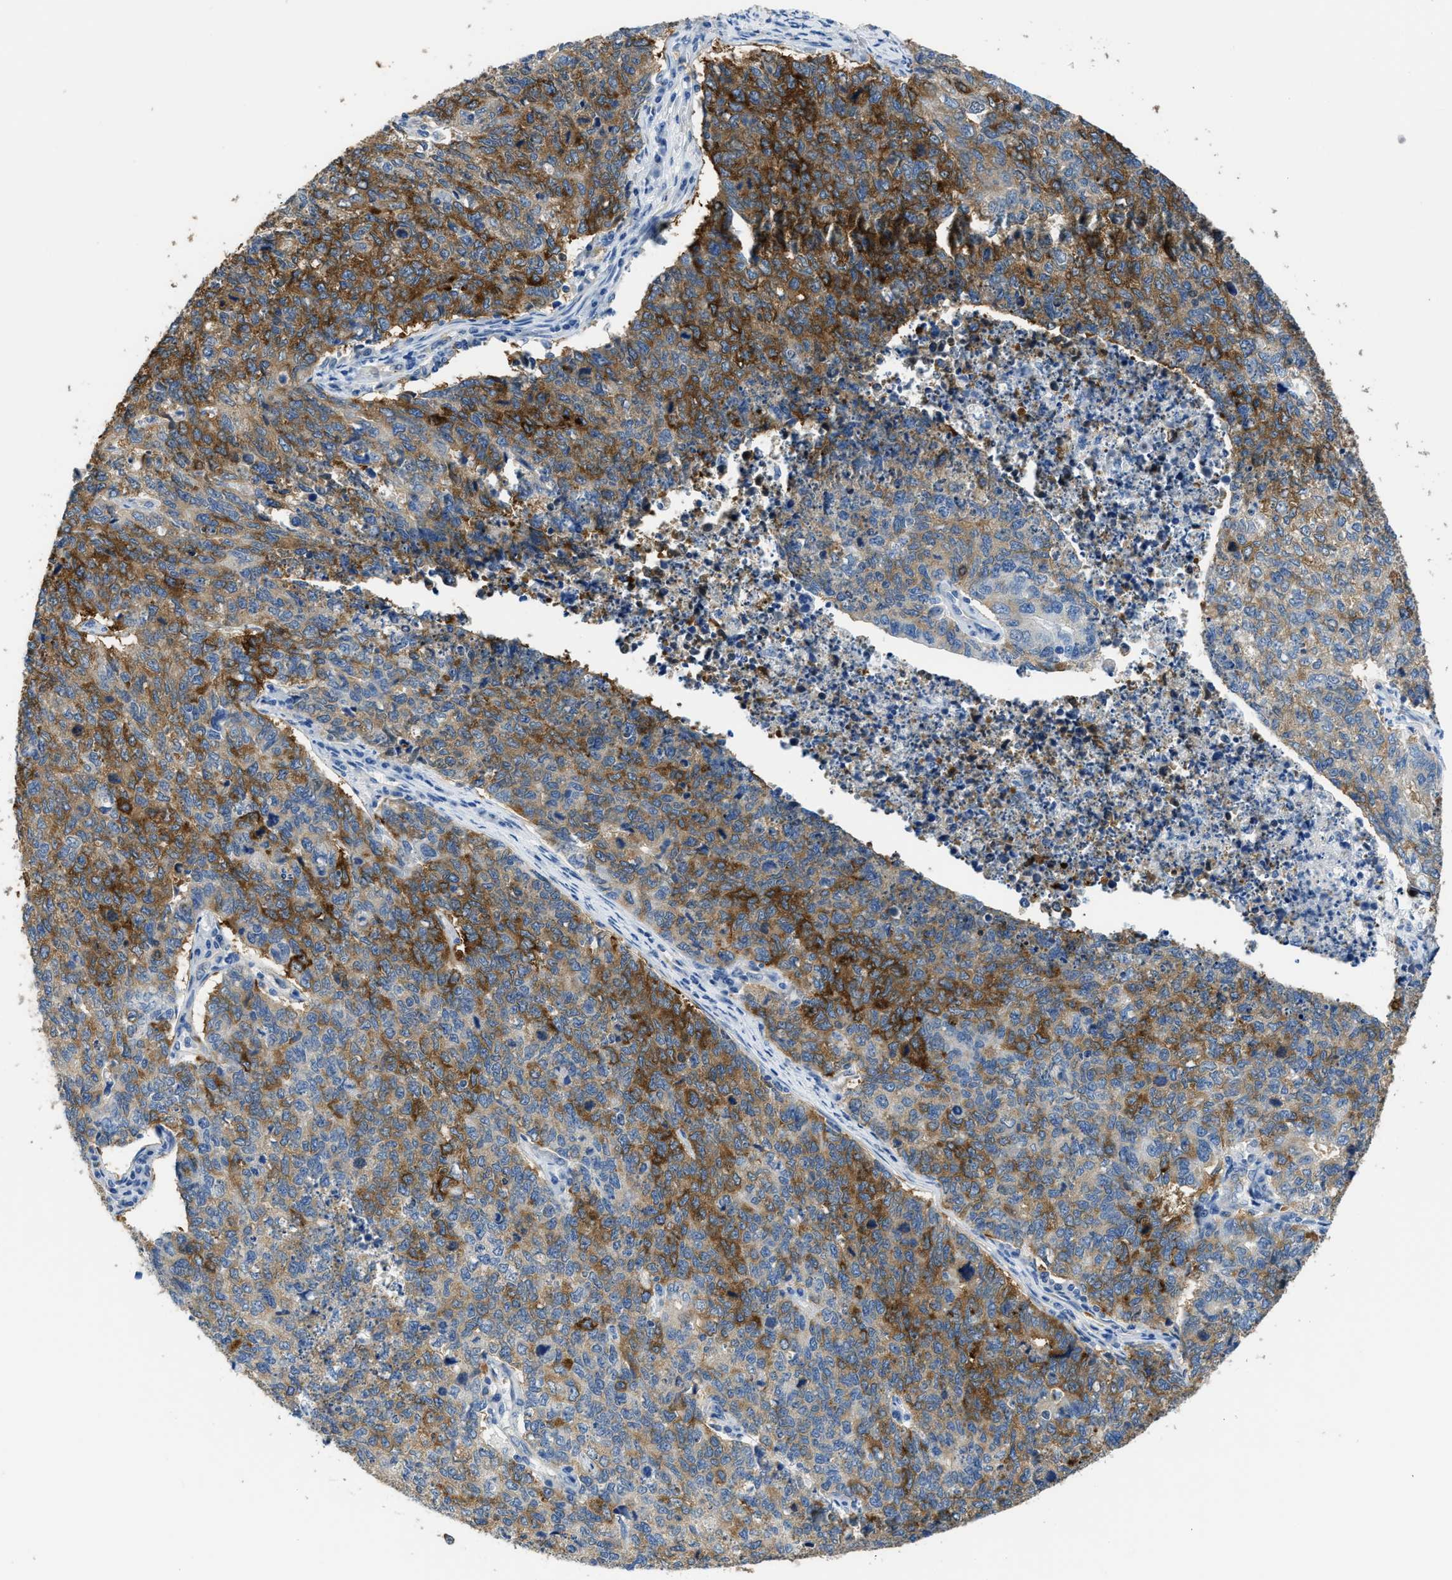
{"staining": {"intensity": "strong", "quantity": "25%-75%", "location": "cytoplasmic/membranous"}, "tissue": "cervical cancer", "cell_type": "Tumor cells", "image_type": "cancer", "snomed": [{"axis": "morphology", "description": "Squamous cell carcinoma, NOS"}, {"axis": "topography", "description": "Cervix"}], "caption": "Human cervical cancer stained for a protein (brown) shows strong cytoplasmic/membranous positive staining in about 25%-75% of tumor cells.", "gene": "ZSWIM5", "patient": {"sex": "female", "age": 63}}